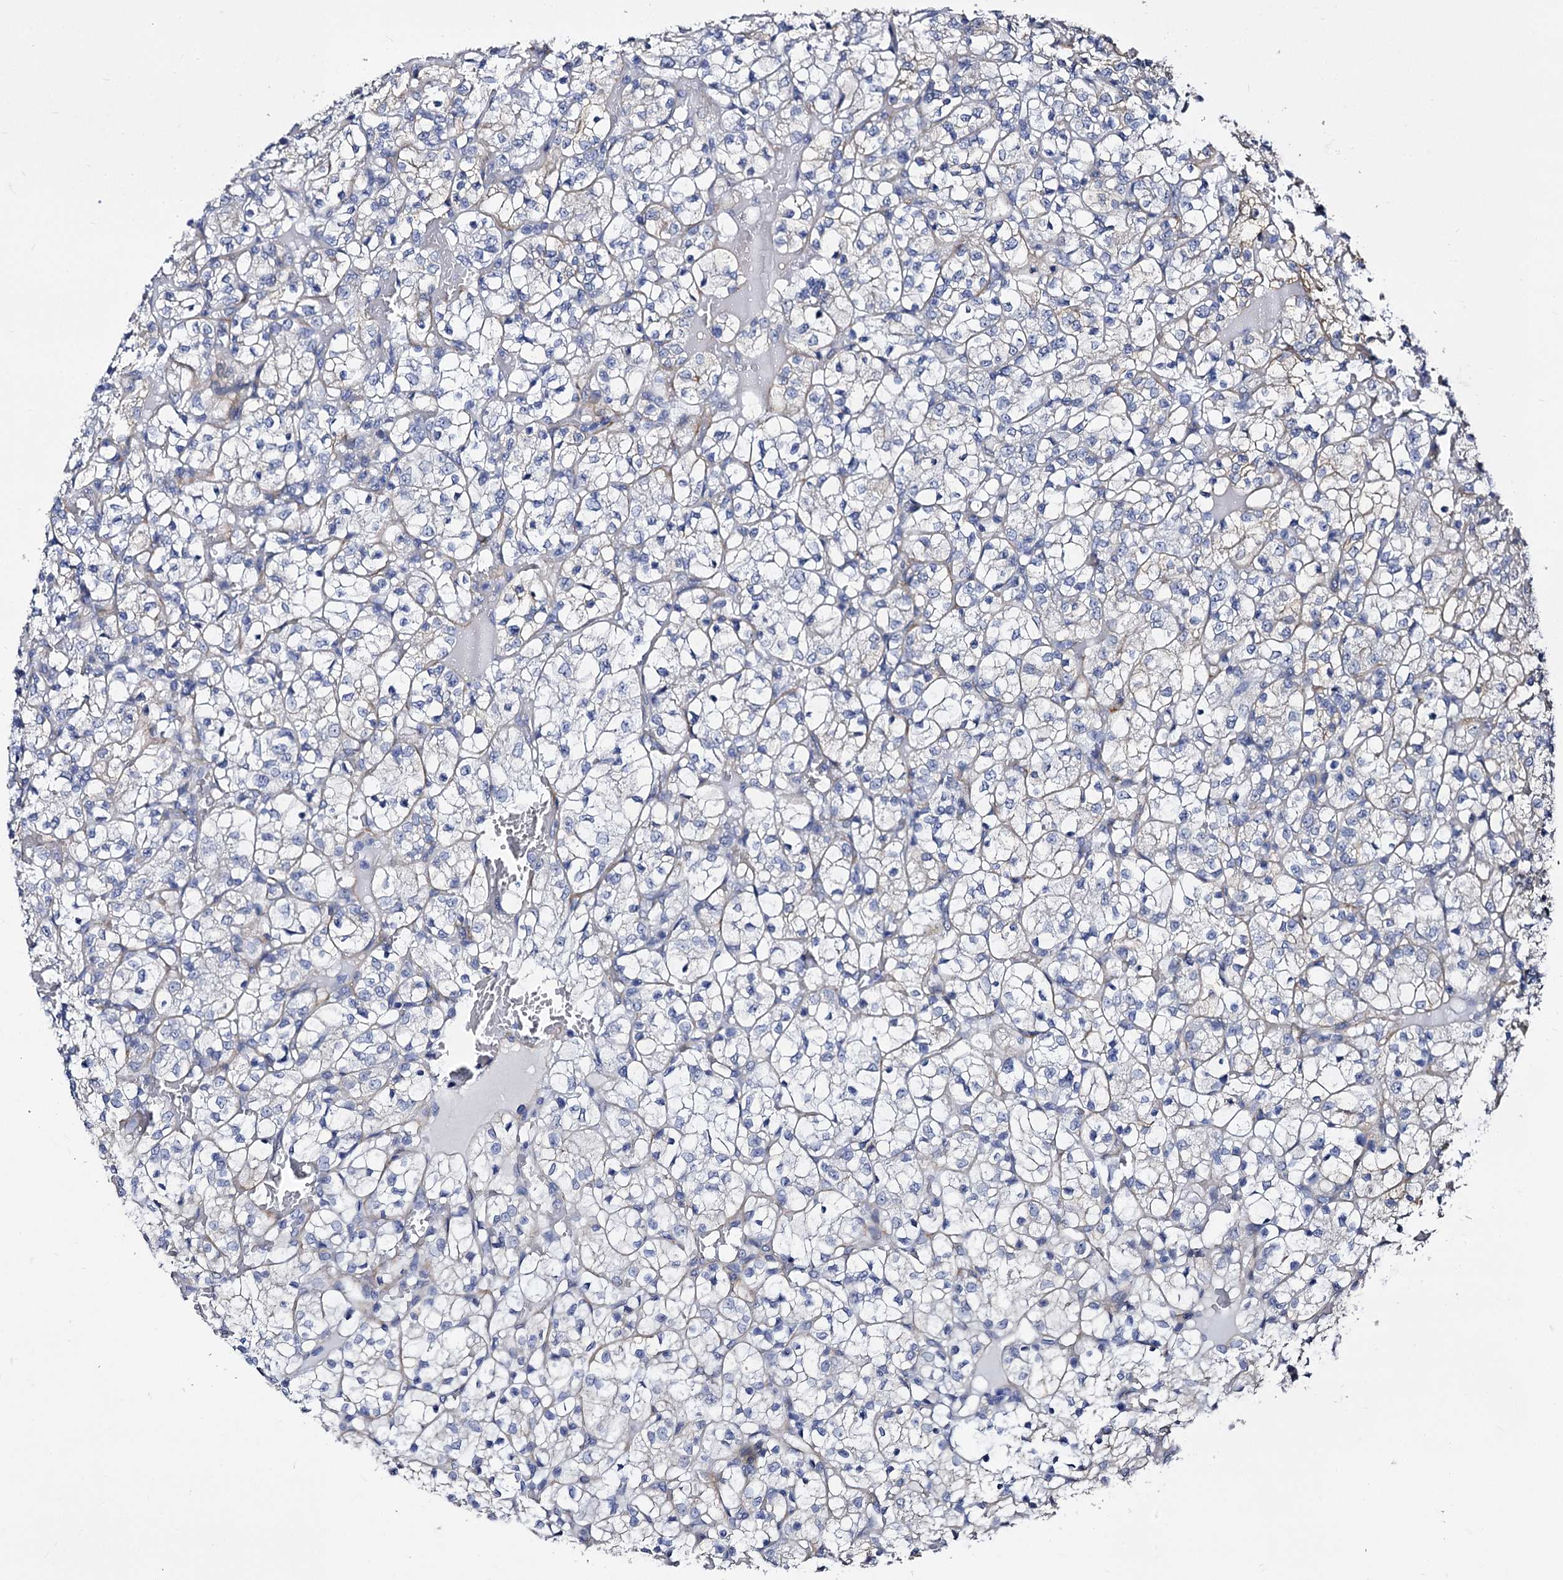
{"staining": {"intensity": "negative", "quantity": "none", "location": "none"}, "tissue": "renal cancer", "cell_type": "Tumor cells", "image_type": "cancer", "snomed": [{"axis": "morphology", "description": "Adenocarcinoma, NOS"}, {"axis": "topography", "description": "Kidney"}], "caption": "This is an immunohistochemistry (IHC) image of adenocarcinoma (renal). There is no expression in tumor cells.", "gene": "CBFB", "patient": {"sex": "female", "age": 69}}